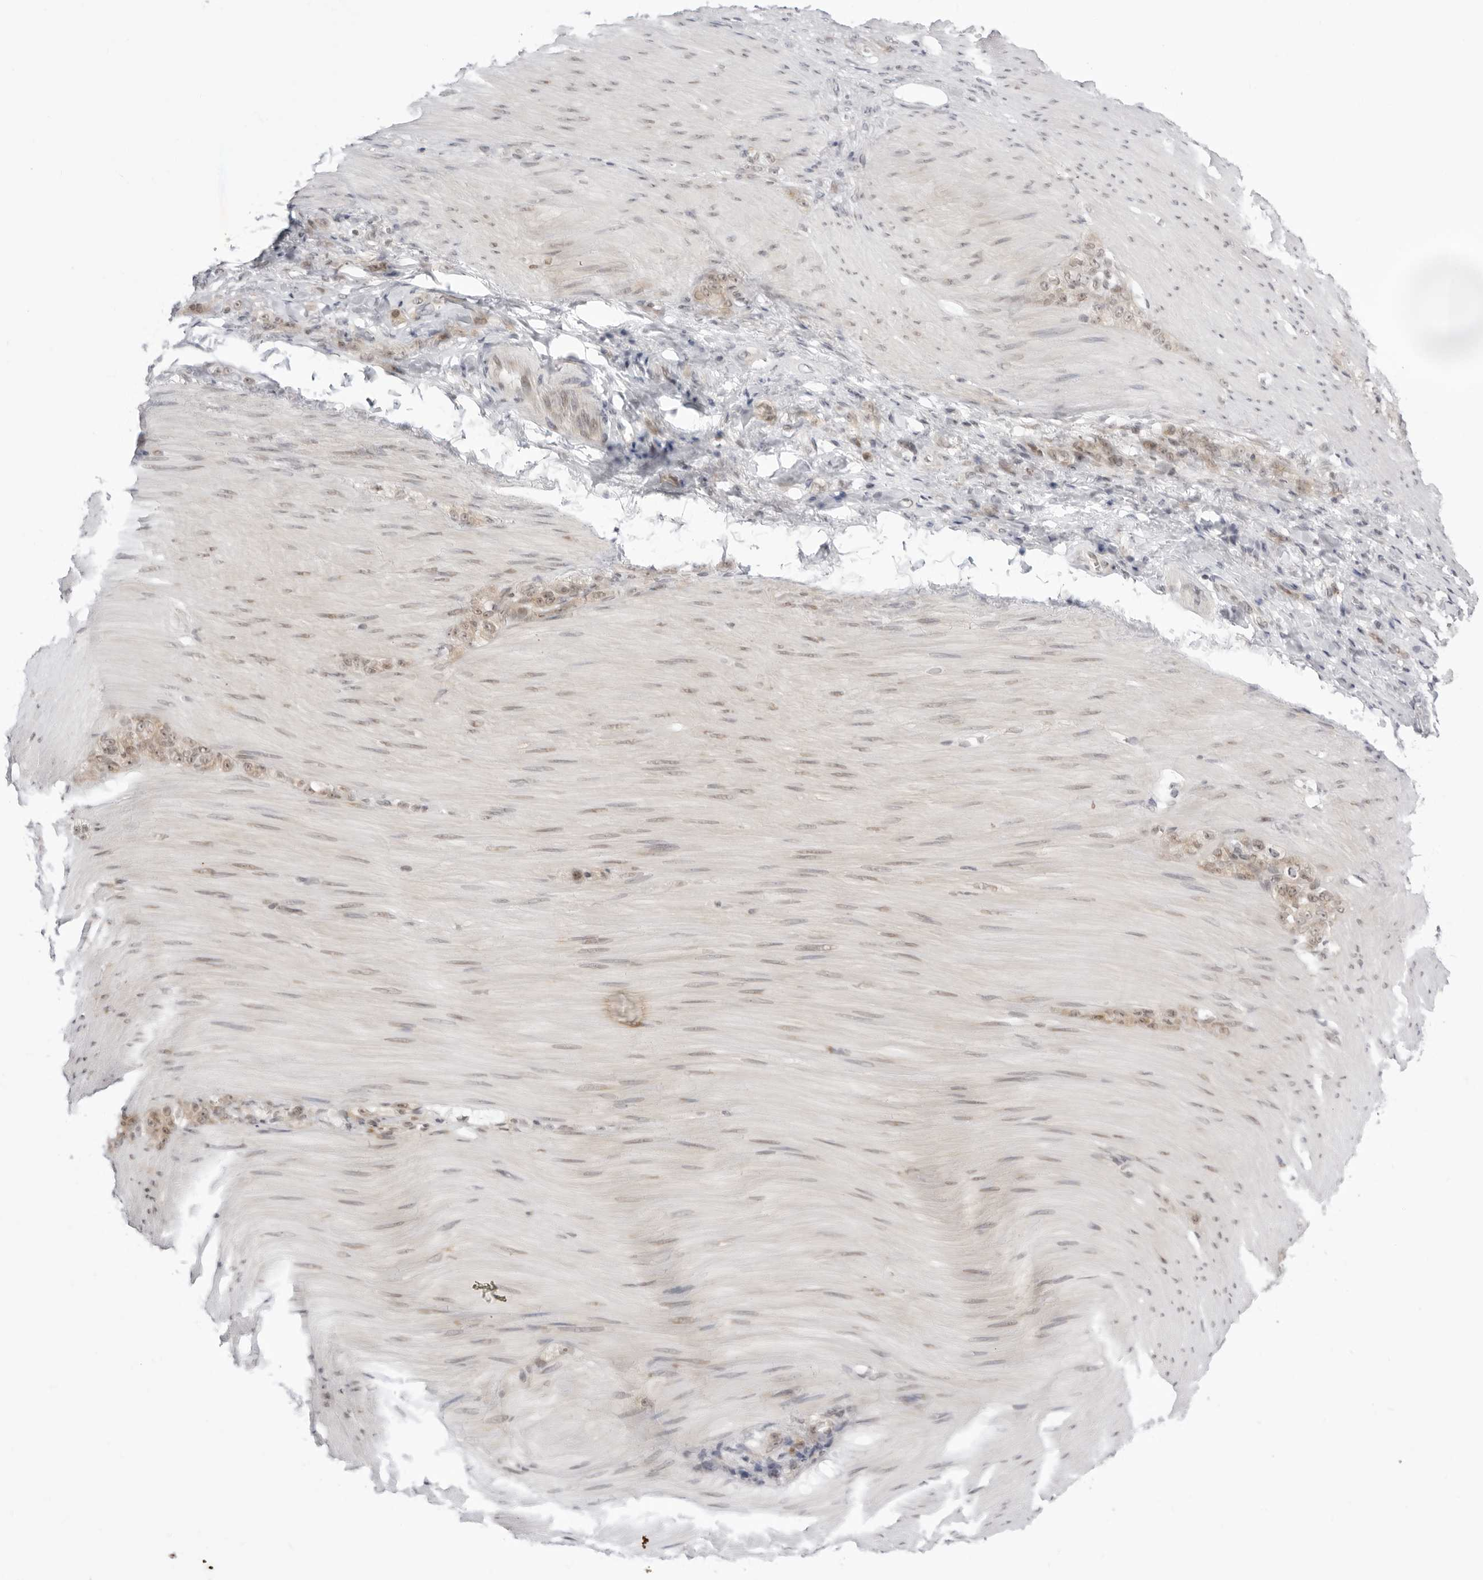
{"staining": {"intensity": "weak", "quantity": ">75%", "location": "cytoplasmic/membranous,nuclear"}, "tissue": "stomach cancer", "cell_type": "Tumor cells", "image_type": "cancer", "snomed": [{"axis": "morphology", "description": "Normal tissue, NOS"}, {"axis": "morphology", "description": "Adenocarcinoma, NOS"}, {"axis": "topography", "description": "Stomach"}], "caption": "Human stomach cancer (adenocarcinoma) stained with a protein marker reveals weak staining in tumor cells.", "gene": "PPP2R5C", "patient": {"sex": "male", "age": 82}}